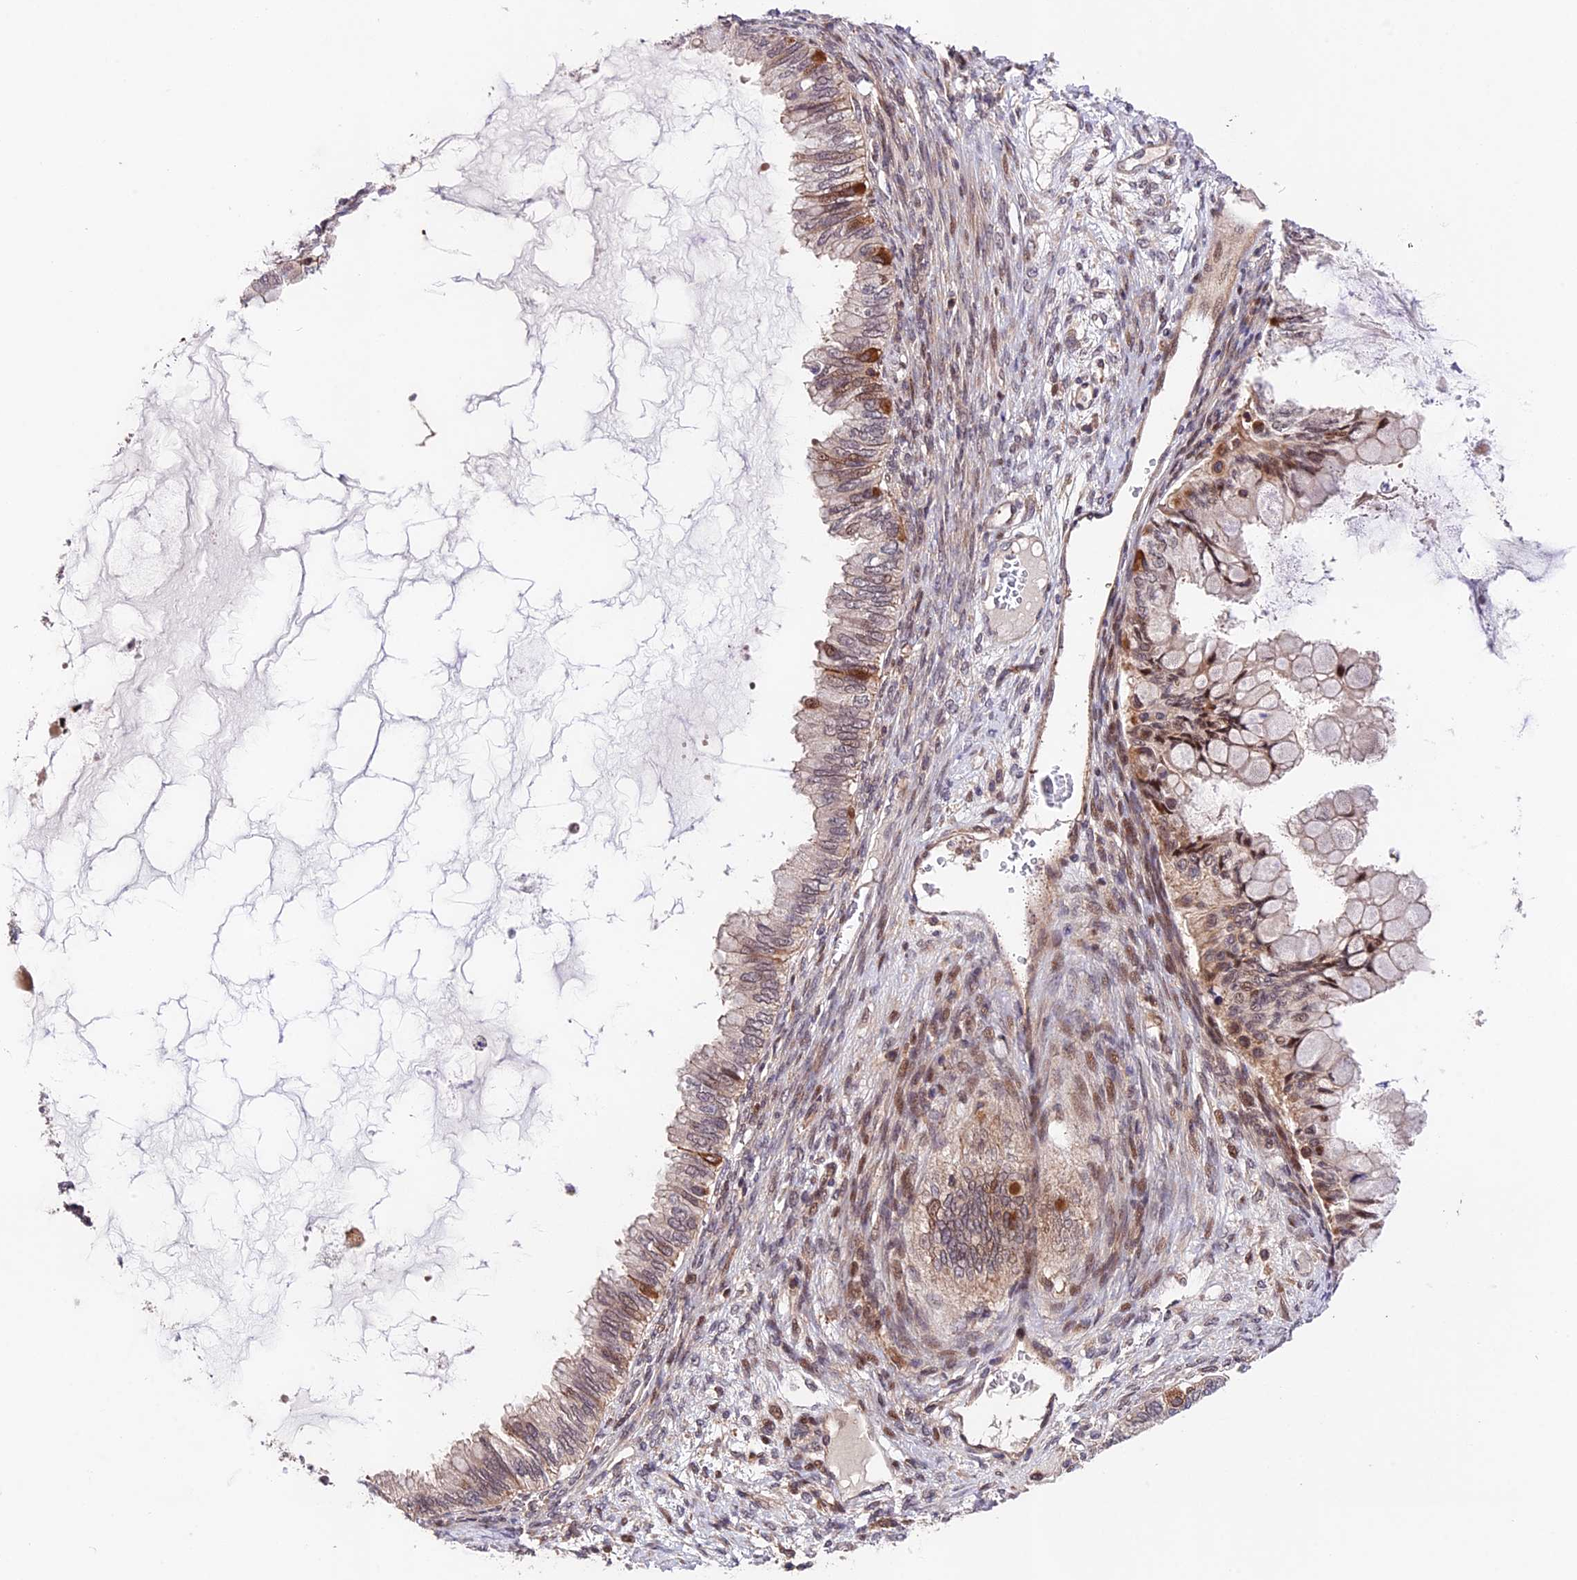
{"staining": {"intensity": "moderate", "quantity": "<25%", "location": "cytoplasmic/membranous,nuclear"}, "tissue": "ovarian cancer", "cell_type": "Tumor cells", "image_type": "cancer", "snomed": [{"axis": "morphology", "description": "Cystadenocarcinoma, mucinous, NOS"}, {"axis": "topography", "description": "Ovary"}], "caption": "The micrograph demonstrates staining of ovarian cancer, revealing moderate cytoplasmic/membranous and nuclear protein staining (brown color) within tumor cells. The protein of interest is stained brown, and the nuclei are stained in blue (DAB IHC with brightfield microscopy, high magnification).", "gene": "CACNA1H", "patient": {"sex": "female", "age": 80}}